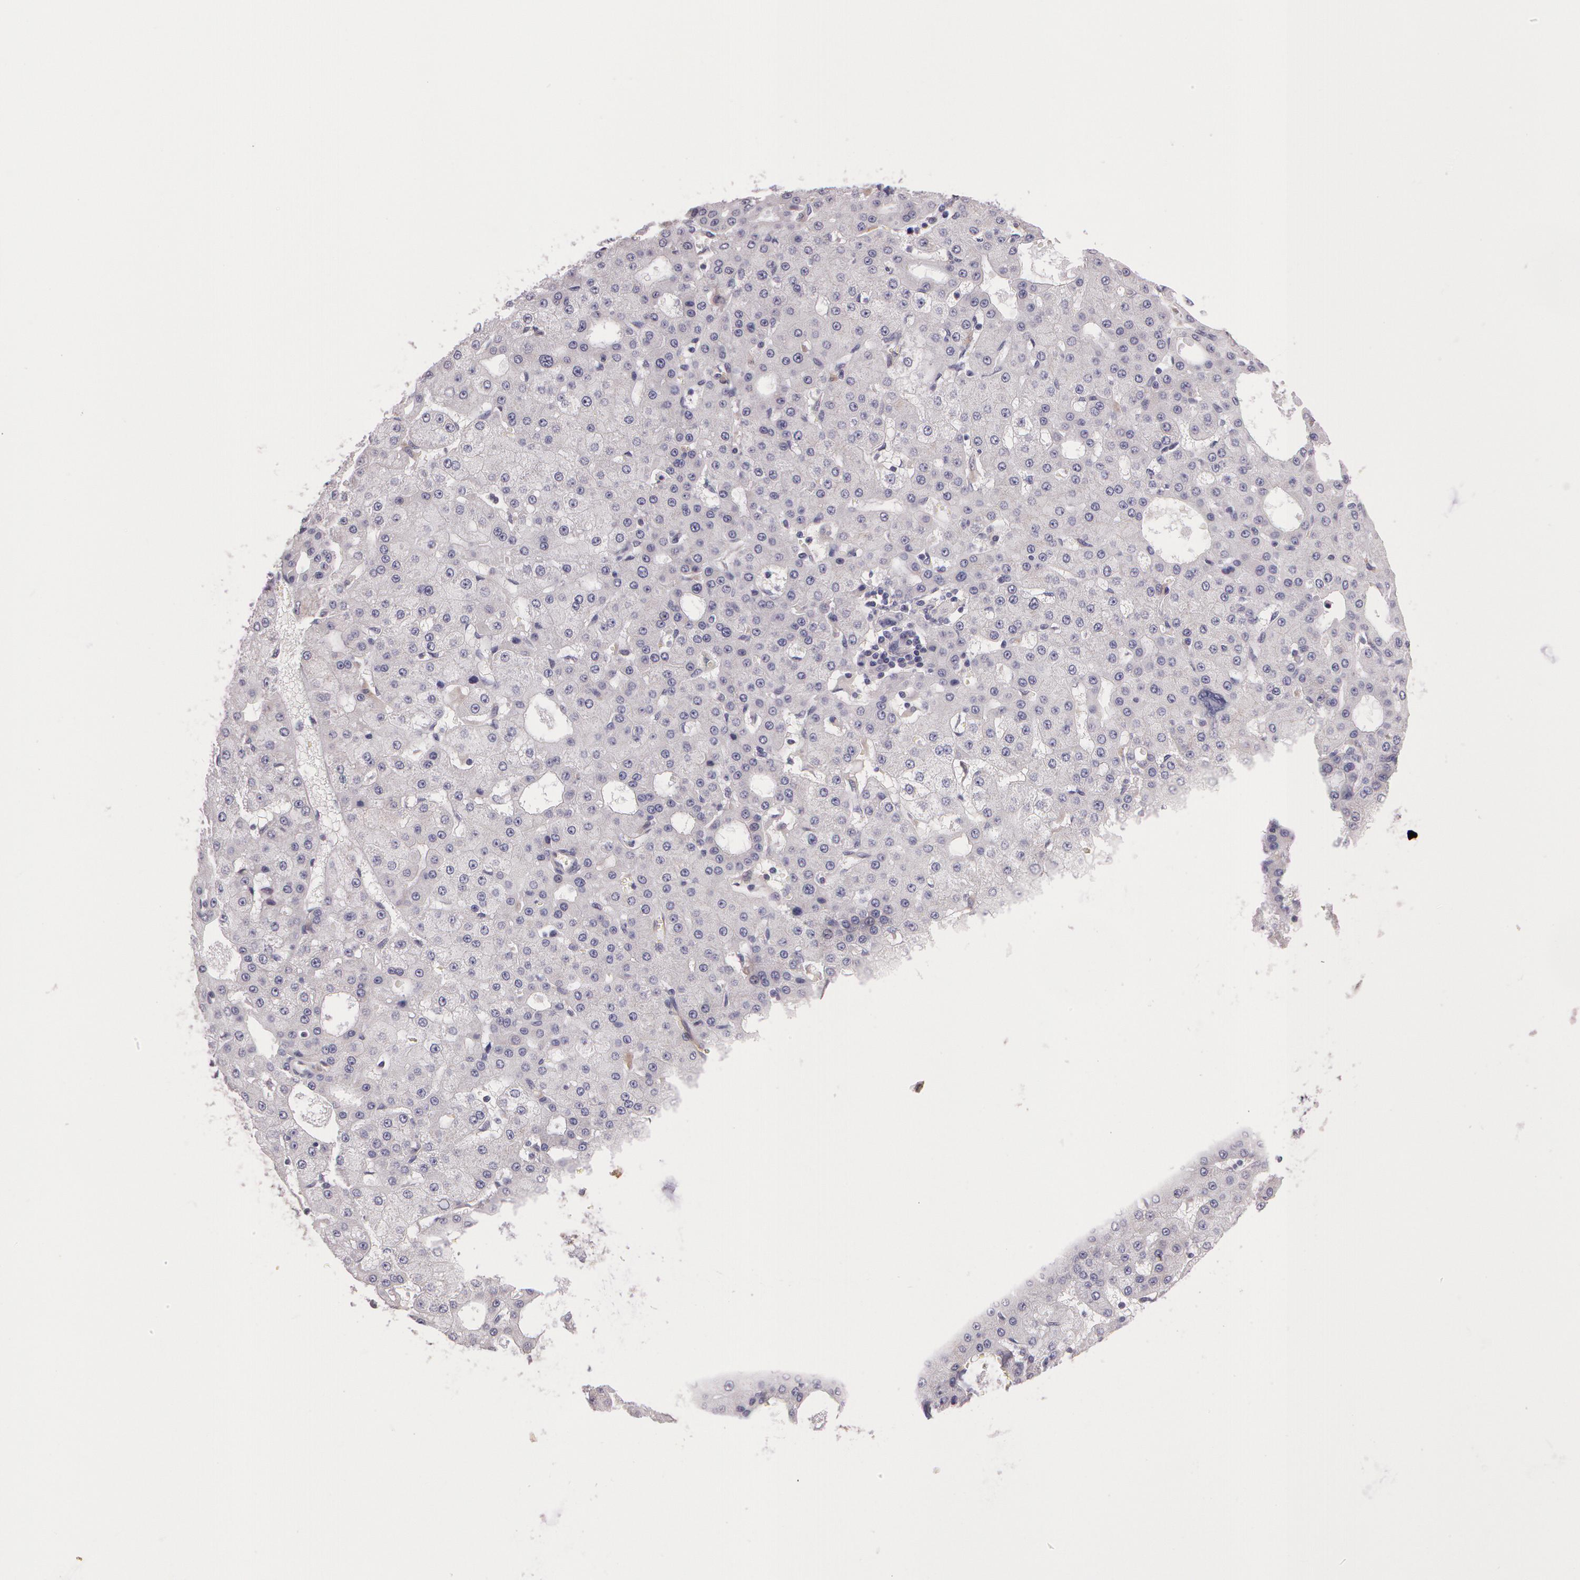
{"staining": {"intensity": "negative", "quantity": "none", "location": "none"}, "tissue": "liver cancer", "cell_type": "Tumor cells", "image_type": "cancer", "snomed": [{"axis": "morphology", "description": "Carcinoma, Hepatocellular, NOS"}, {"axis": "topography", "description": "Liver"}], "caption": "A photomicrograph of hepatocellular carcinoma (liver) stained for a protein demonstrates no brown staining in tumor cells.", "gene": "G2E3", "patient": {"sex": "male", "age": 47}}